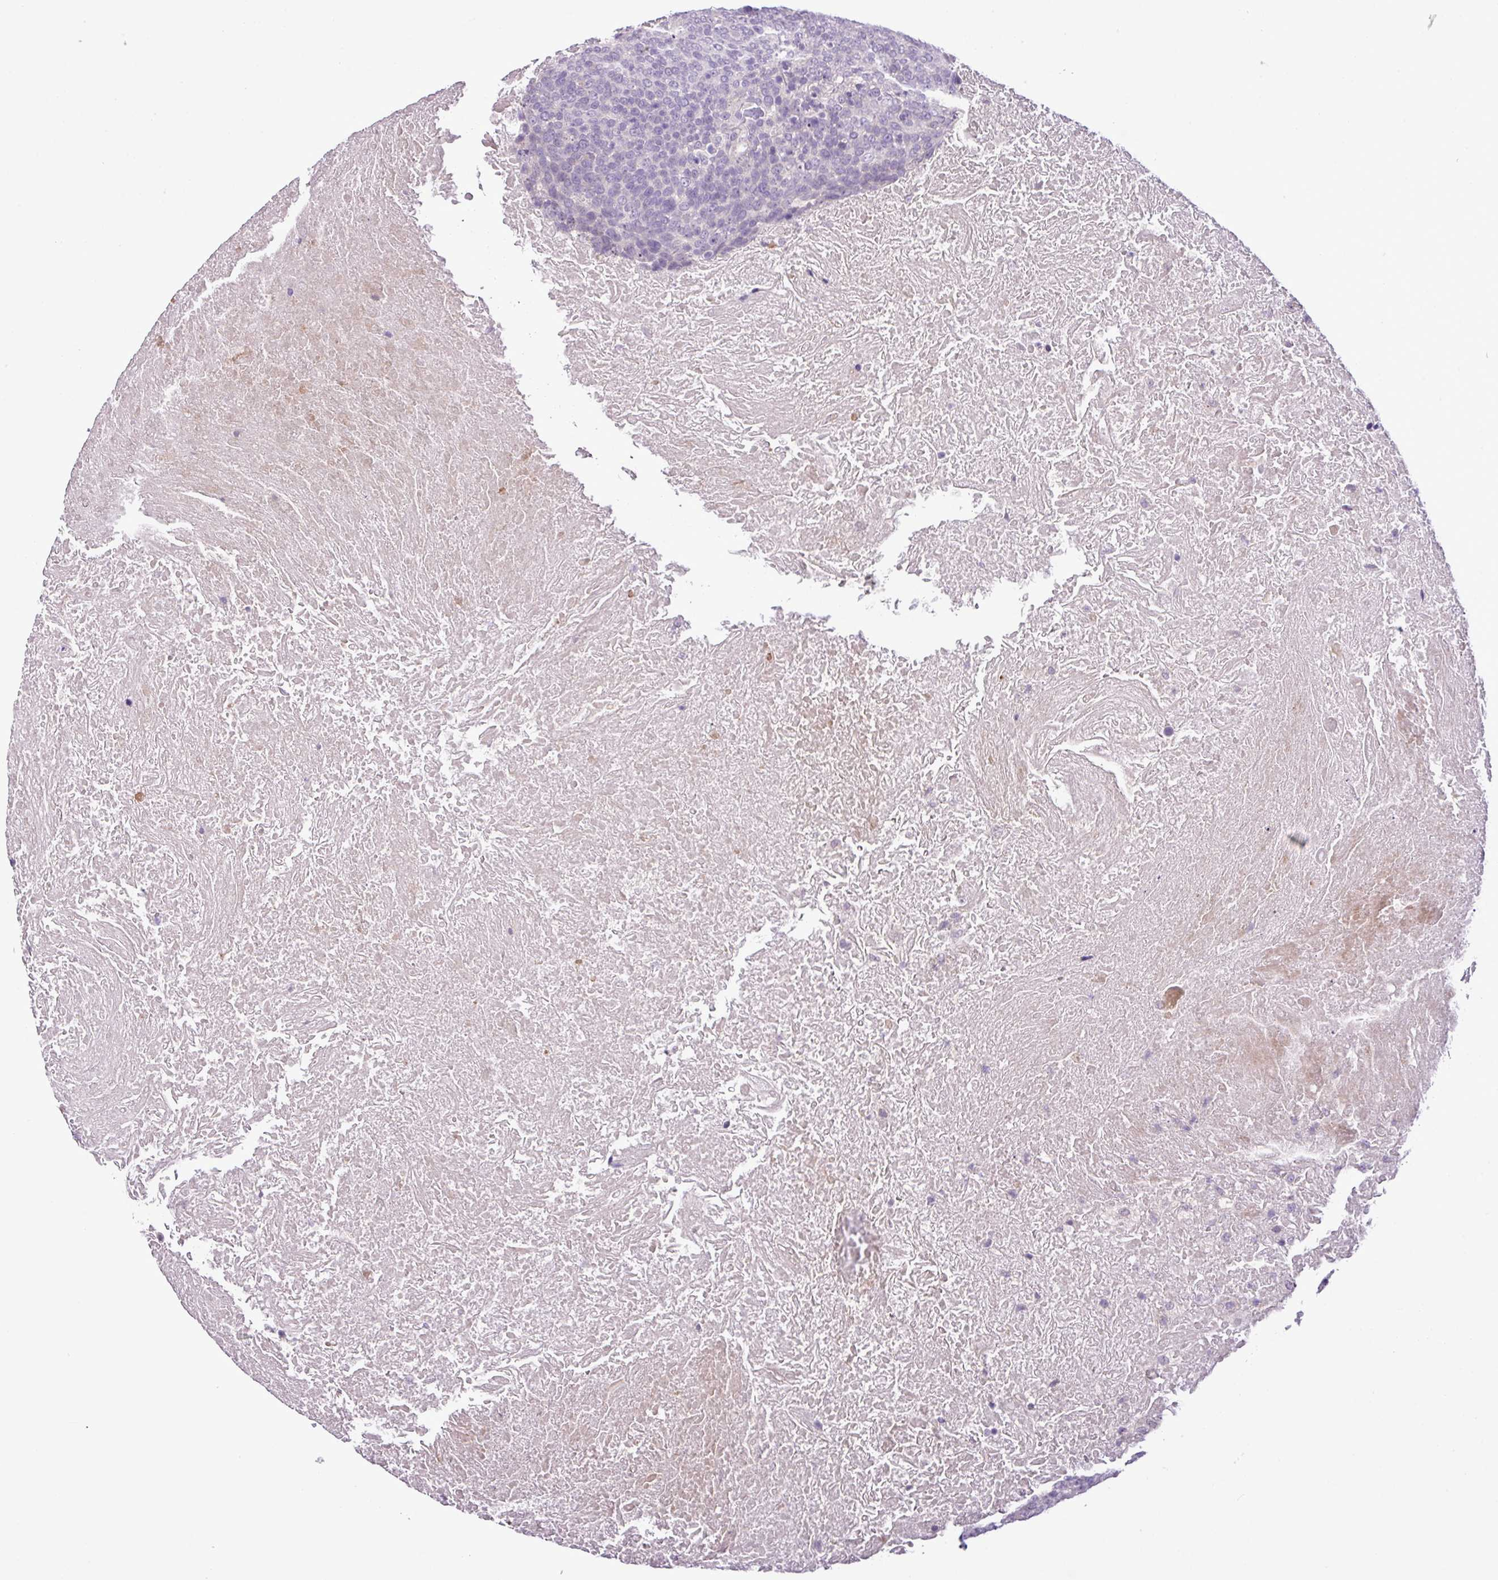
{"staining": {"intensity": "negative", "quantity": "none", "location": "none"}, "tissue": "head and neck cancer", "cell_type": "Tumor cells", "image_type": "cancer", "snomed": [{"axis": "morphology", "description": "Squamous cell carcinoma, NOS"}, {"axis": "morphology", "description": "Squamous cell carcinoma, metastatic, NOS"}, {"axis": "topography", "description": "Lymph node"}, {"axis": "topography", "description": "Head-Neck"}], "caption": "Immunohistochemistry photomicrograph of neoplastic tissue: human head and neck cancer (squamous cell carcinoma) stained with DAB (3,3'-diaminobenzidine) displays no significant protein staining in tumor cells.", "gene": "DNAJB13", "patient": {"sex": "male", "age": 62}}